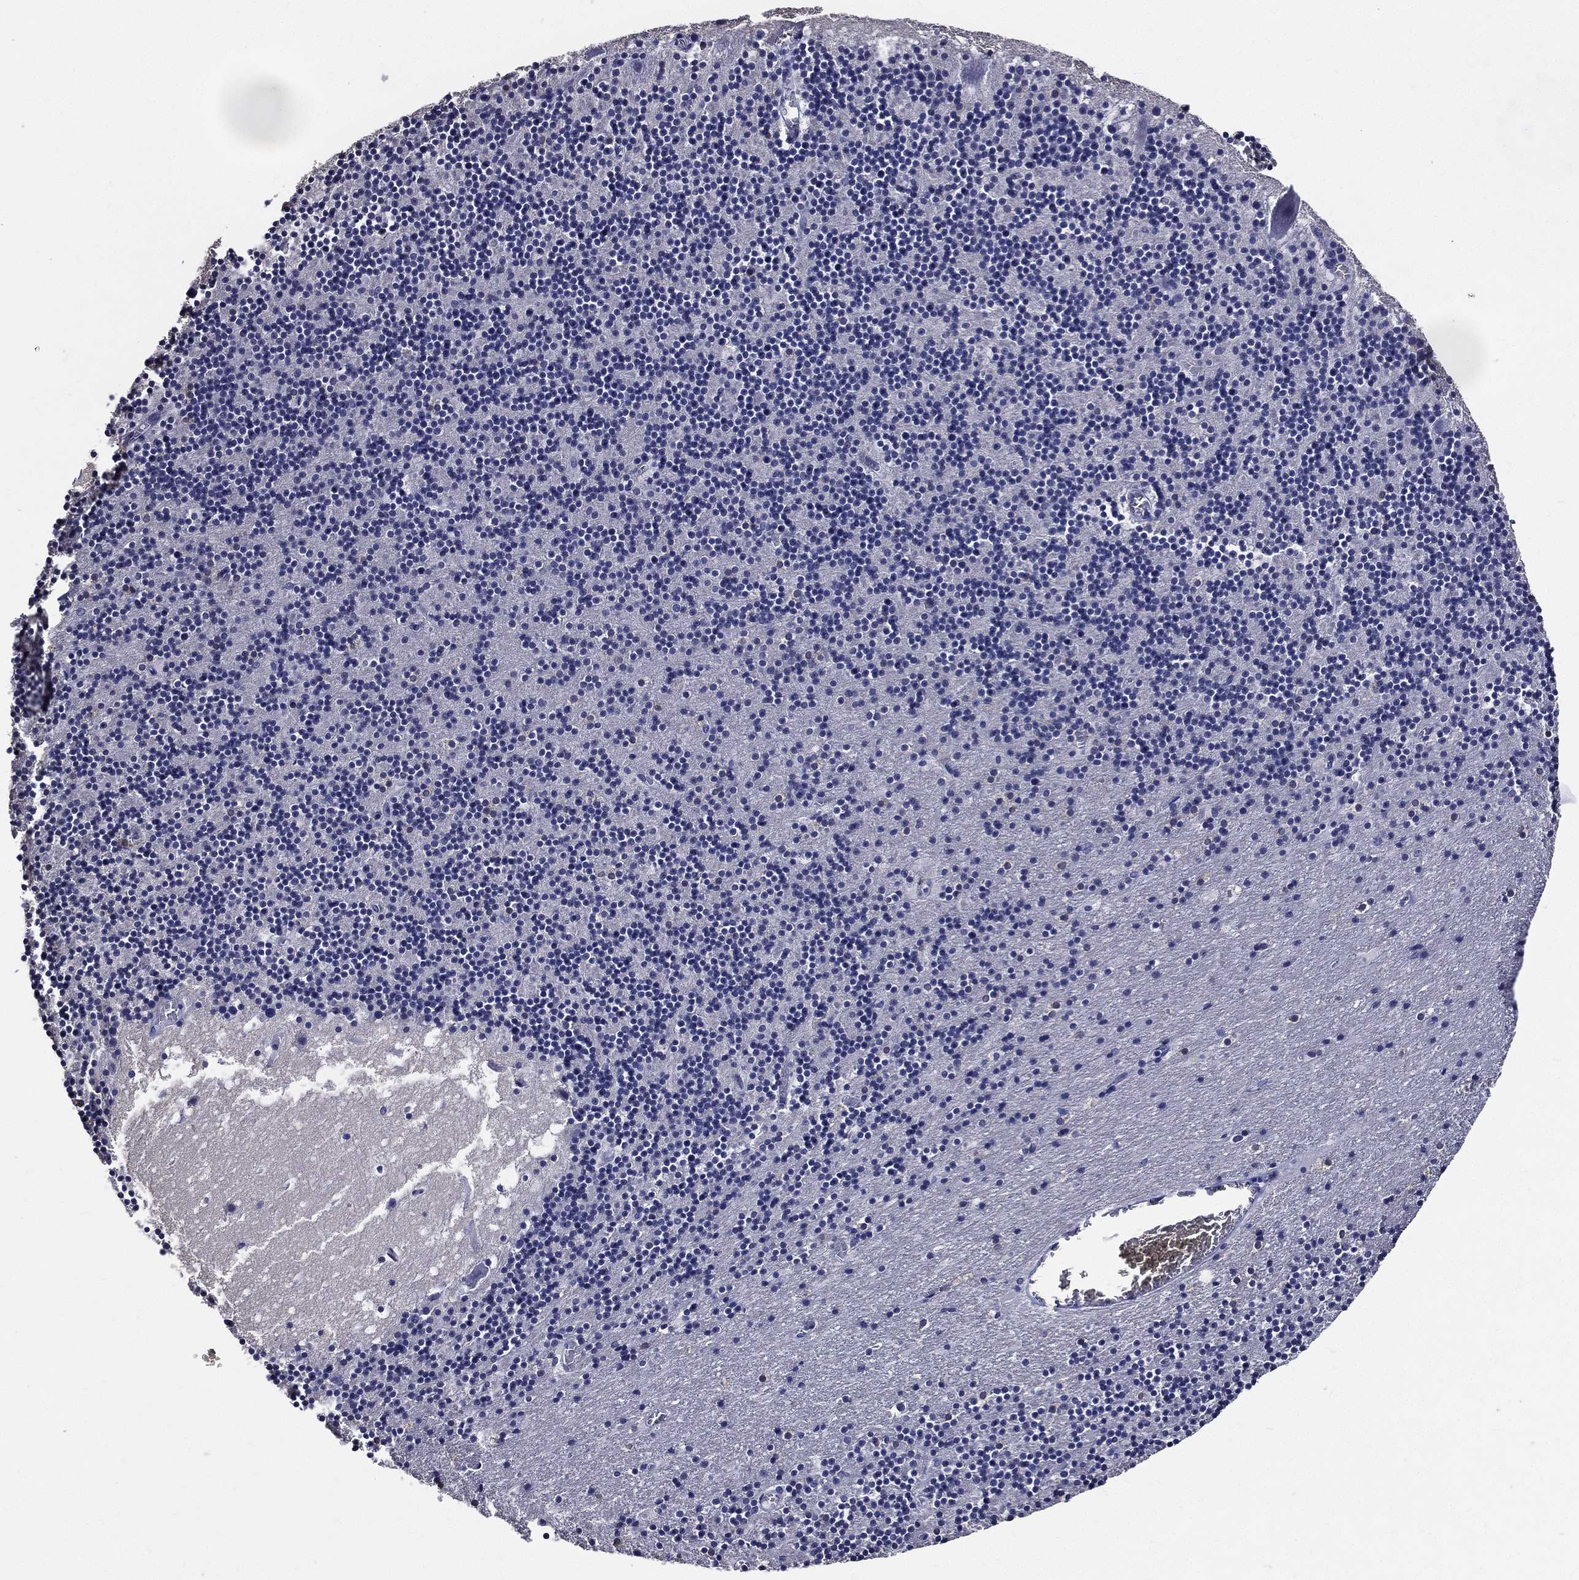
{"staining": {"intensity": "negative", "quantity": "none", "location": "none"}, "tissue": "cerebellum", "cell_type": "Cells in granular layer", "image_type": "normal", "snomed": [{"axis": "morphology", "description": "Normal tissue, NOS"}, {"axis": "topography", "description": "Cerebellum"}], "caption": "This is an immunohistochemistry (IHC) photomicrograph of unremarkable cerebellum. There is no positivity in cells in granular layer.", "gene": "DPYS", "patient": {"sex": "male", "age": 37}}